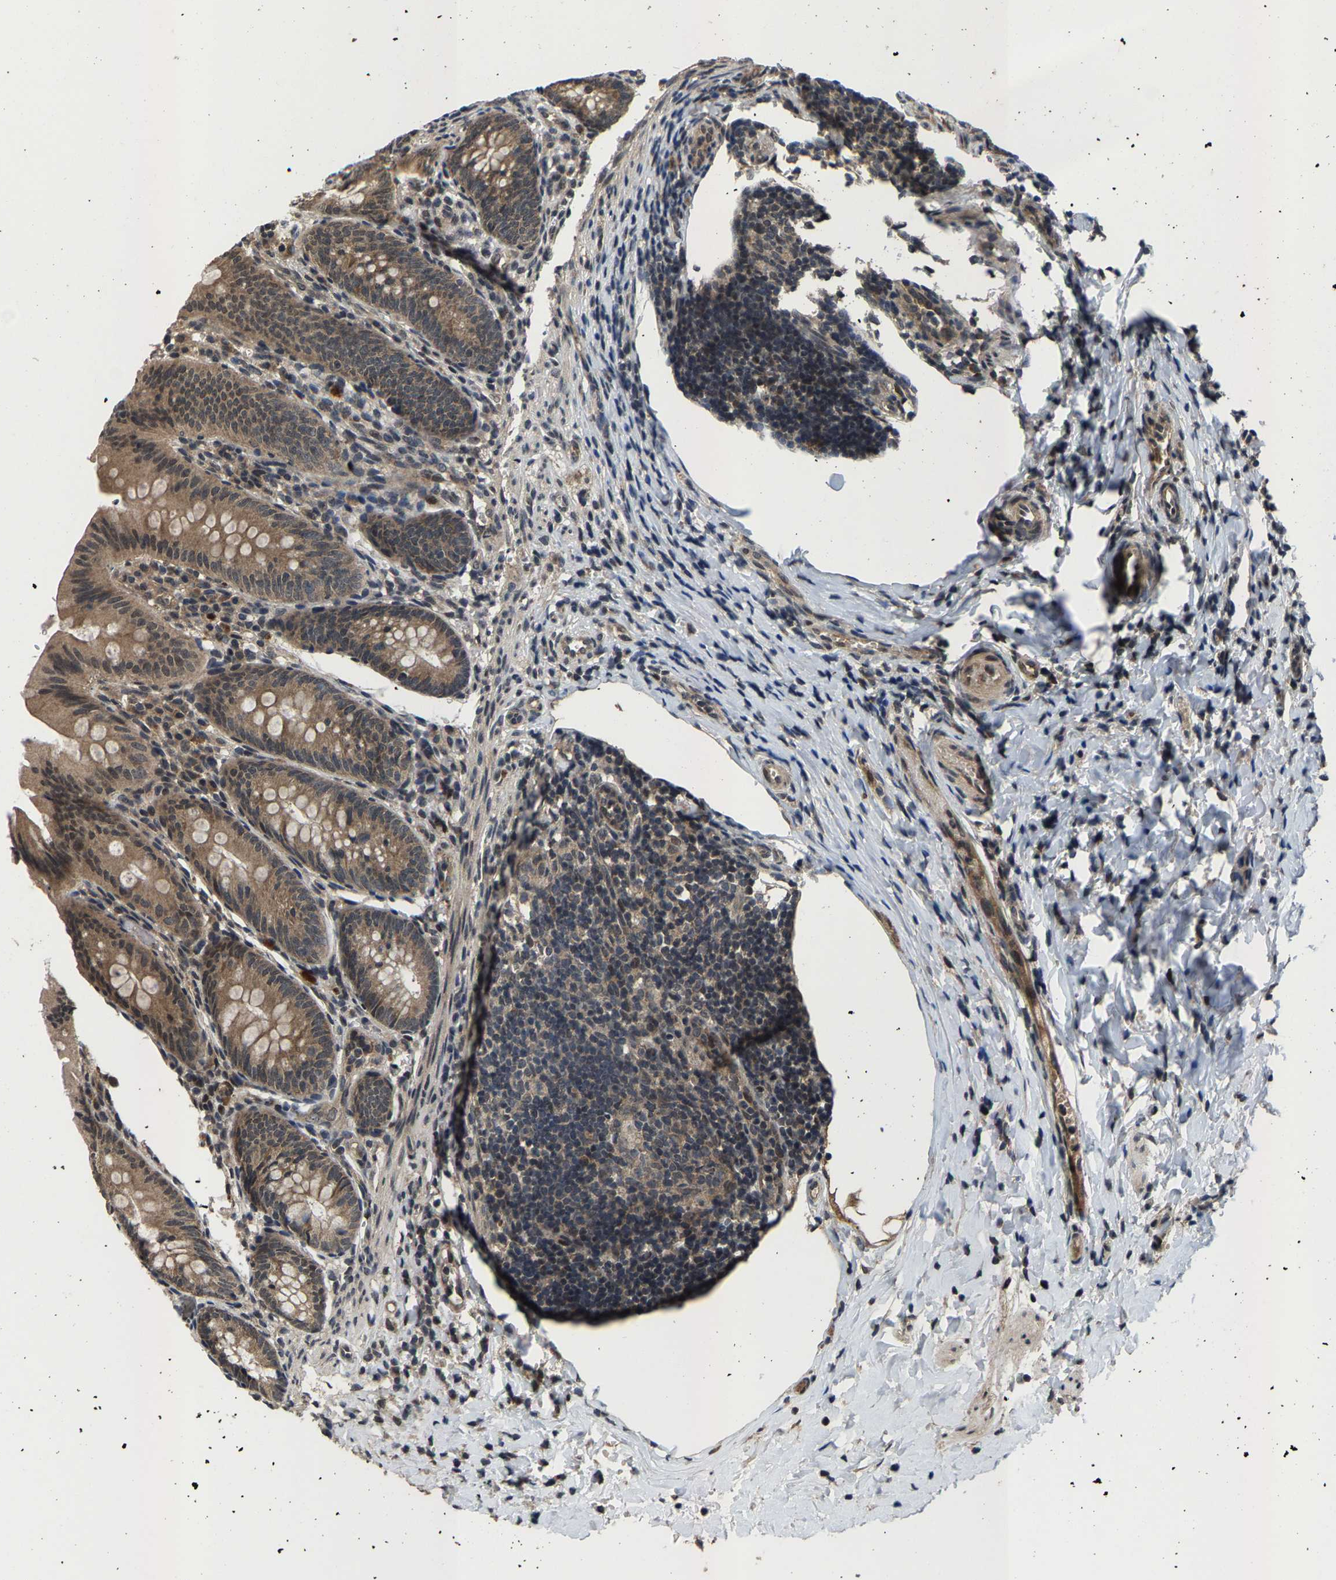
{"staining": {"intensity": "moderate", "quantity": ">75%", "location": "cytoplasmic/membranous,nuclear"}, "tissue": "appendix", "cell_type": "Glandular cells", "image_type": "normal", "snomed": [{"axis": "morphology", "description": "Normal tissue, NOS"}, {"axis": "topography", "description": "Appendix"}], "caption": "Brown immunohistochemical staining in unremarkable human appendix exhibits moderate cytoplasmic/membranous,nuclear staining in about >75% of glandular cells.", "gene": "HUWE1", "patient": {"sex": "male", "age": 1}}